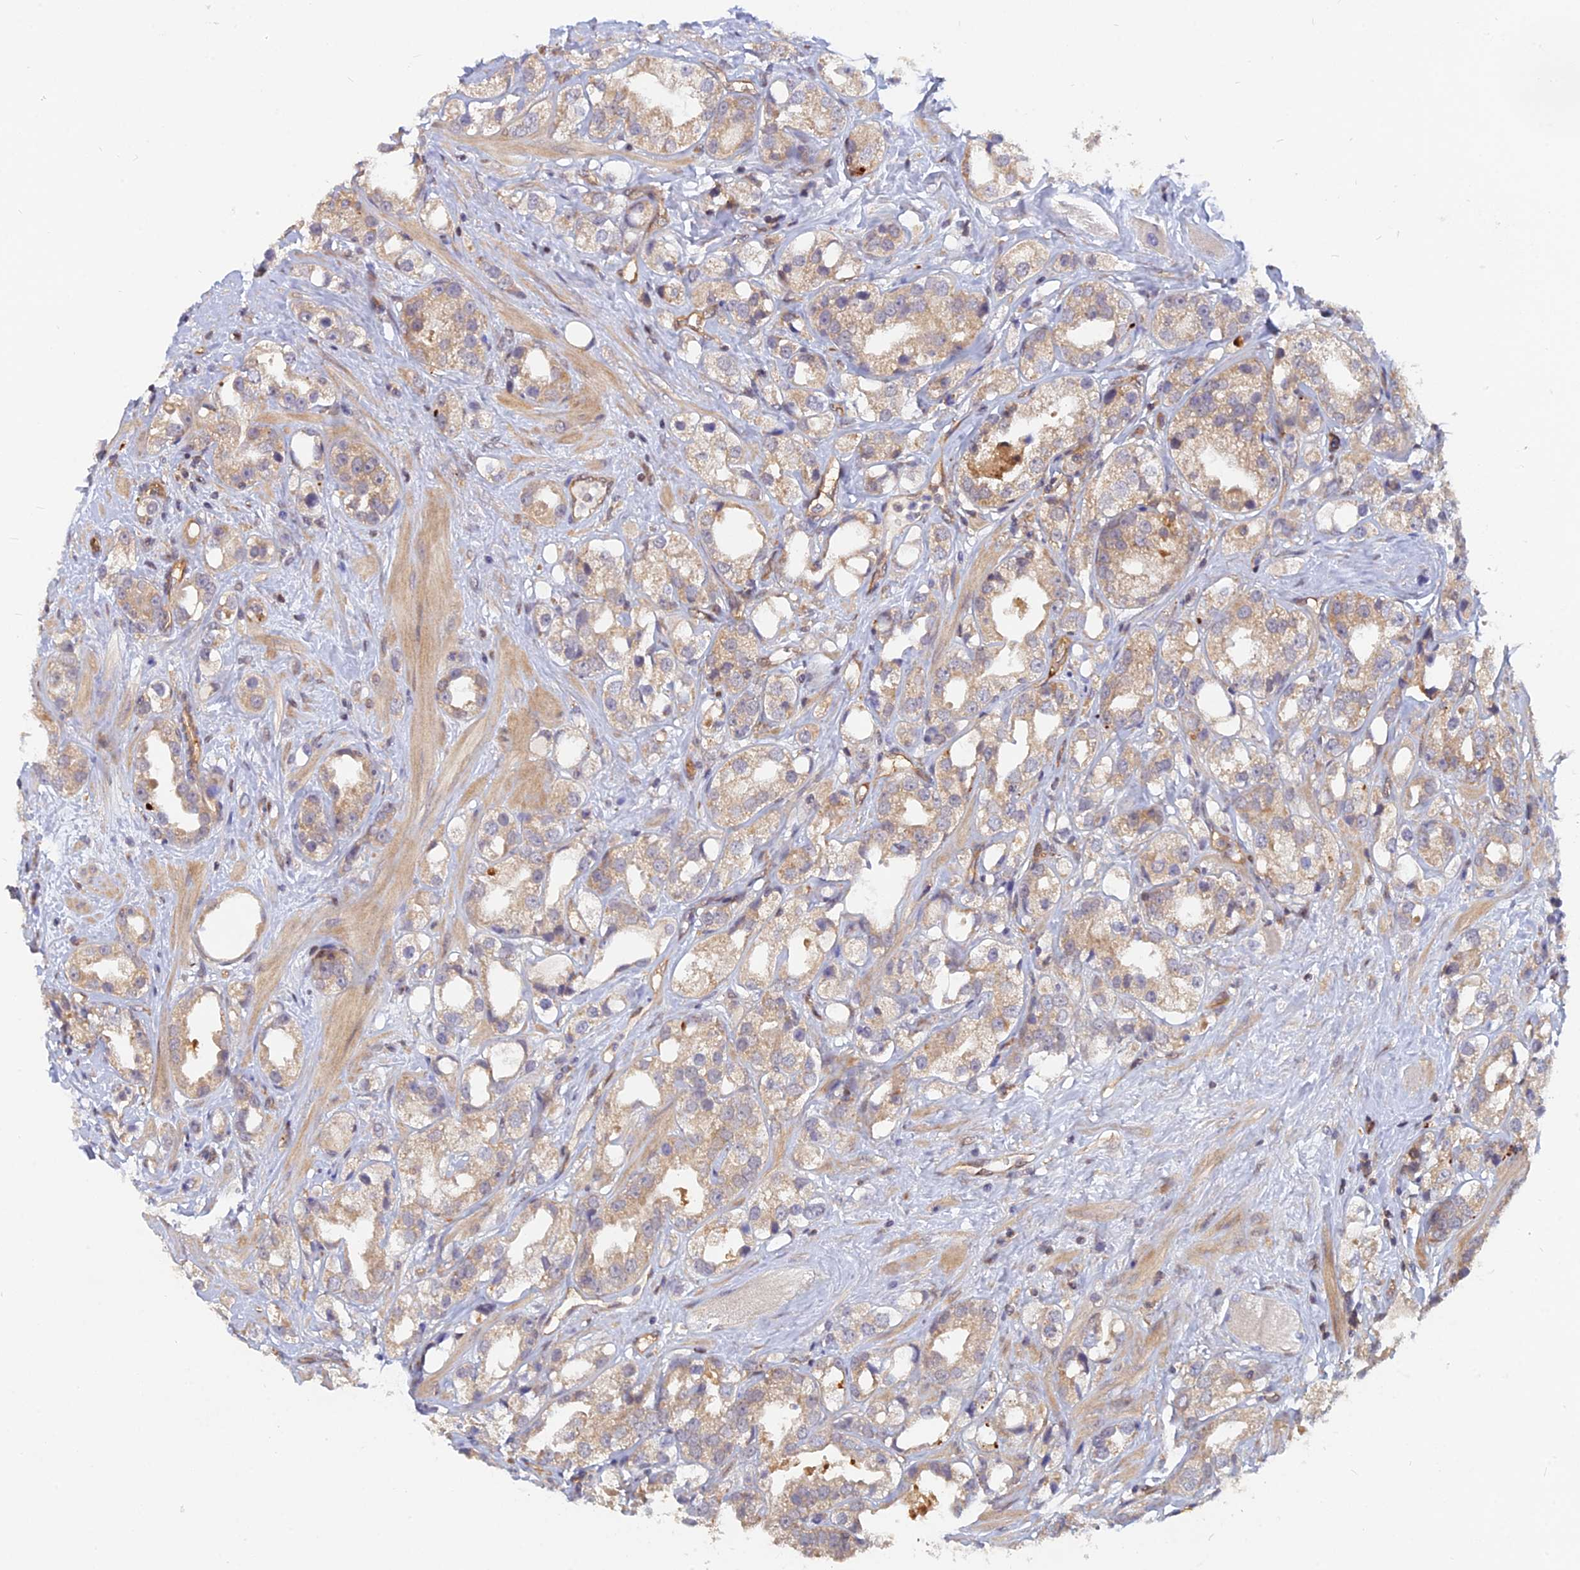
{"staining": {"intensity": "moderate", "quantity": ">75%", "location": "cytoplasmic/membranous"}, "tissue": "prostate cancer", "cell_type": "Tumor cells", "image_type": "cancer", "snomed": [{"axis": "morphology", "description": "Adenocarcinoma, NOS"}, {"axis": "topography", "description": "Prostate"}], "caption": "Prostate cancer stained with a brown dye displays moderate cytoplasmic/membranous positive staining in about >75% of tumor cells.", "gene": "ARL2BP", "patient": {"sex": "male", "age": 79}}